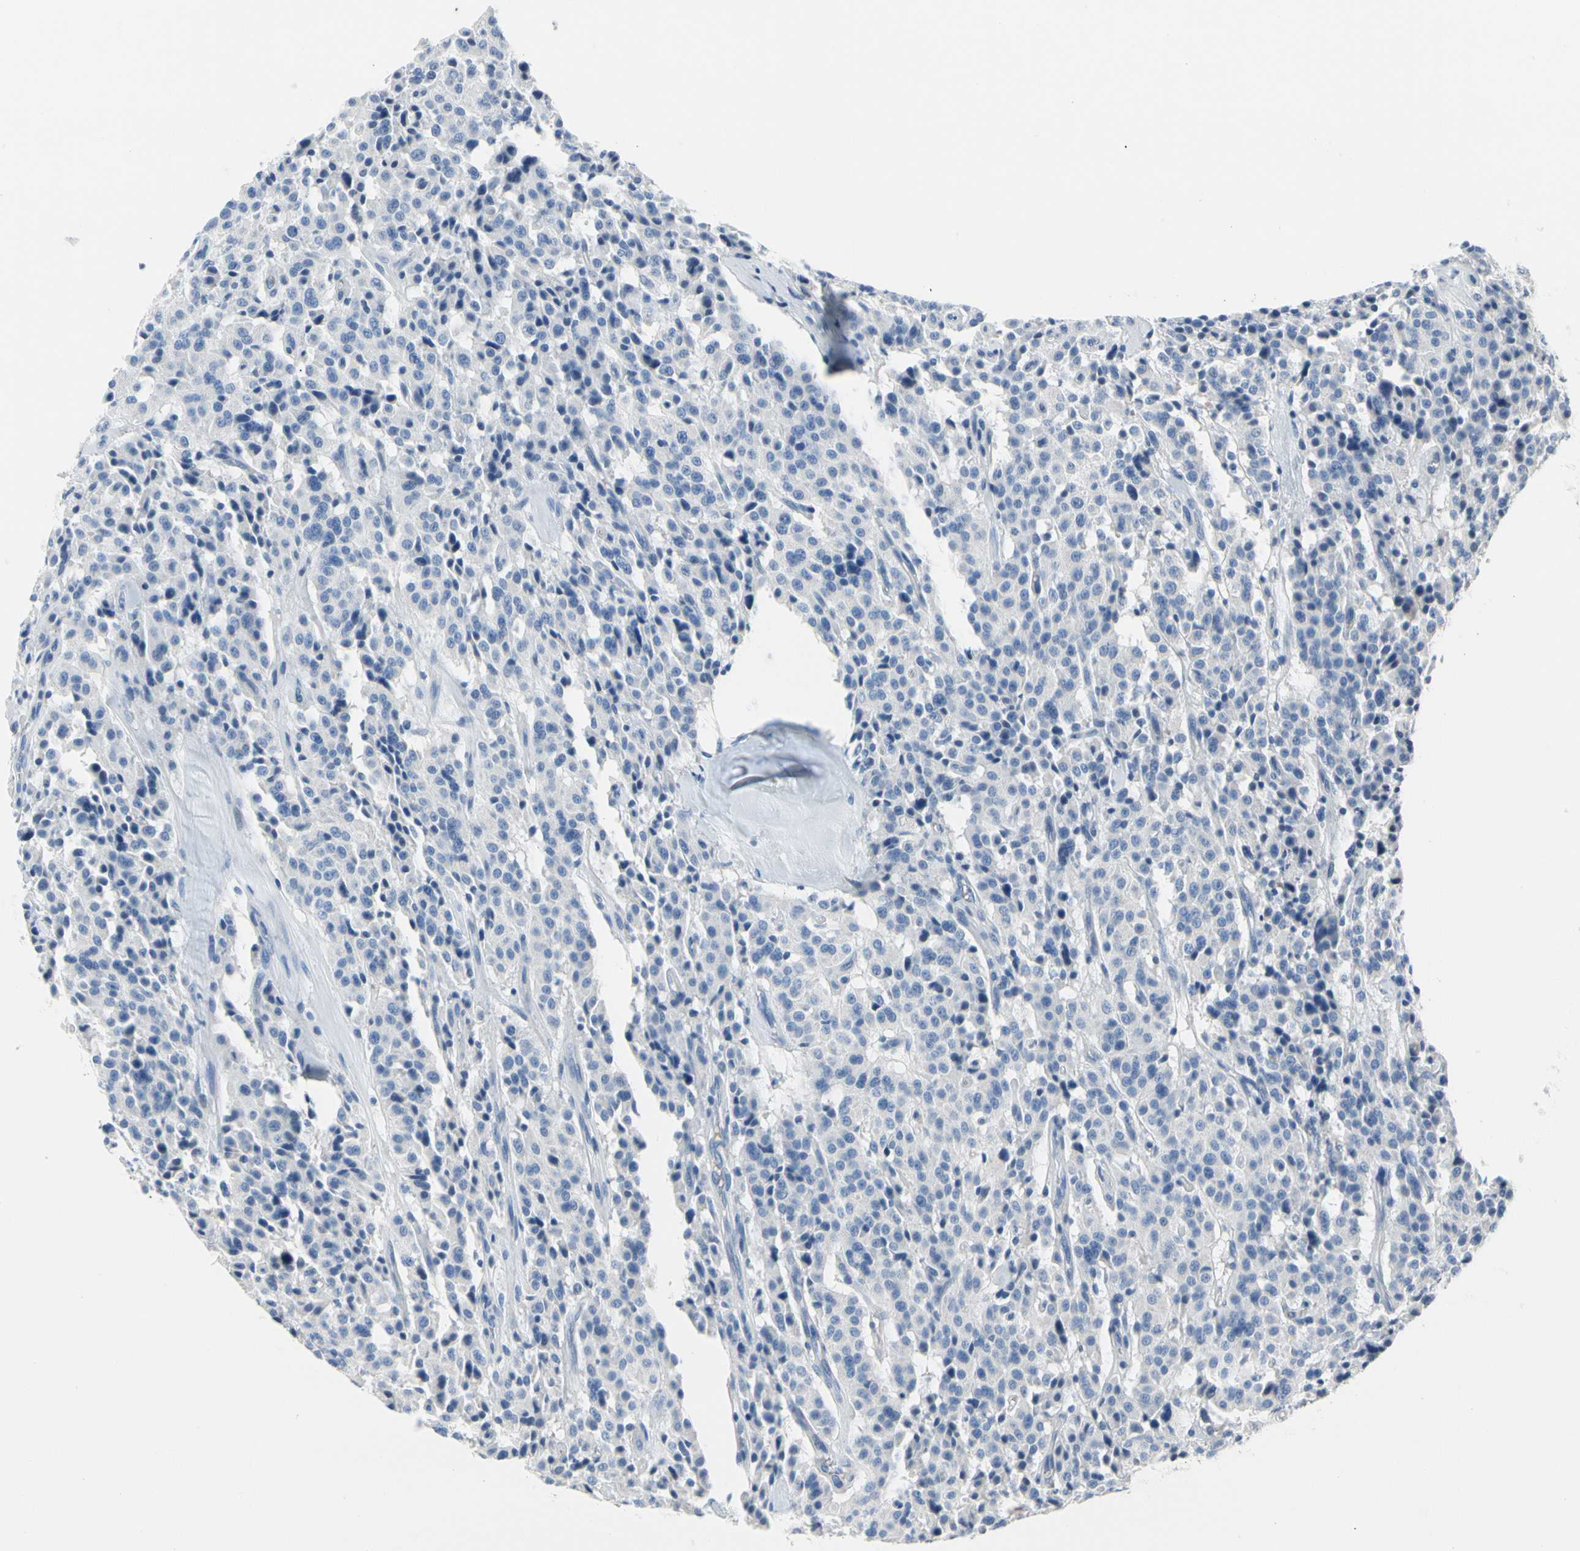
{"staining": {"intensity": "negative", "quantity": "none", "location": "none"}, "tissue": "carcinoid", "cell_type": "Tumor cells", "image_type": "cancer", "snomed": [{"axis": "morphology", "description": "Carcinoid, malignant, NOS"}, {"axis": "topography", "description": "Lung"}], "caption": "Immunohistochemistry of malignant carcinoid reveals no expression in tumor cells. Brightfield microscopy of immunohistochemistry stained with DAB (3,3'-diaminobenzidine) (brown) and hematoxylin (blue), captured at high magnification.", "gene": "MUC5B", "patient": {"sex": "male", "age": 30}}